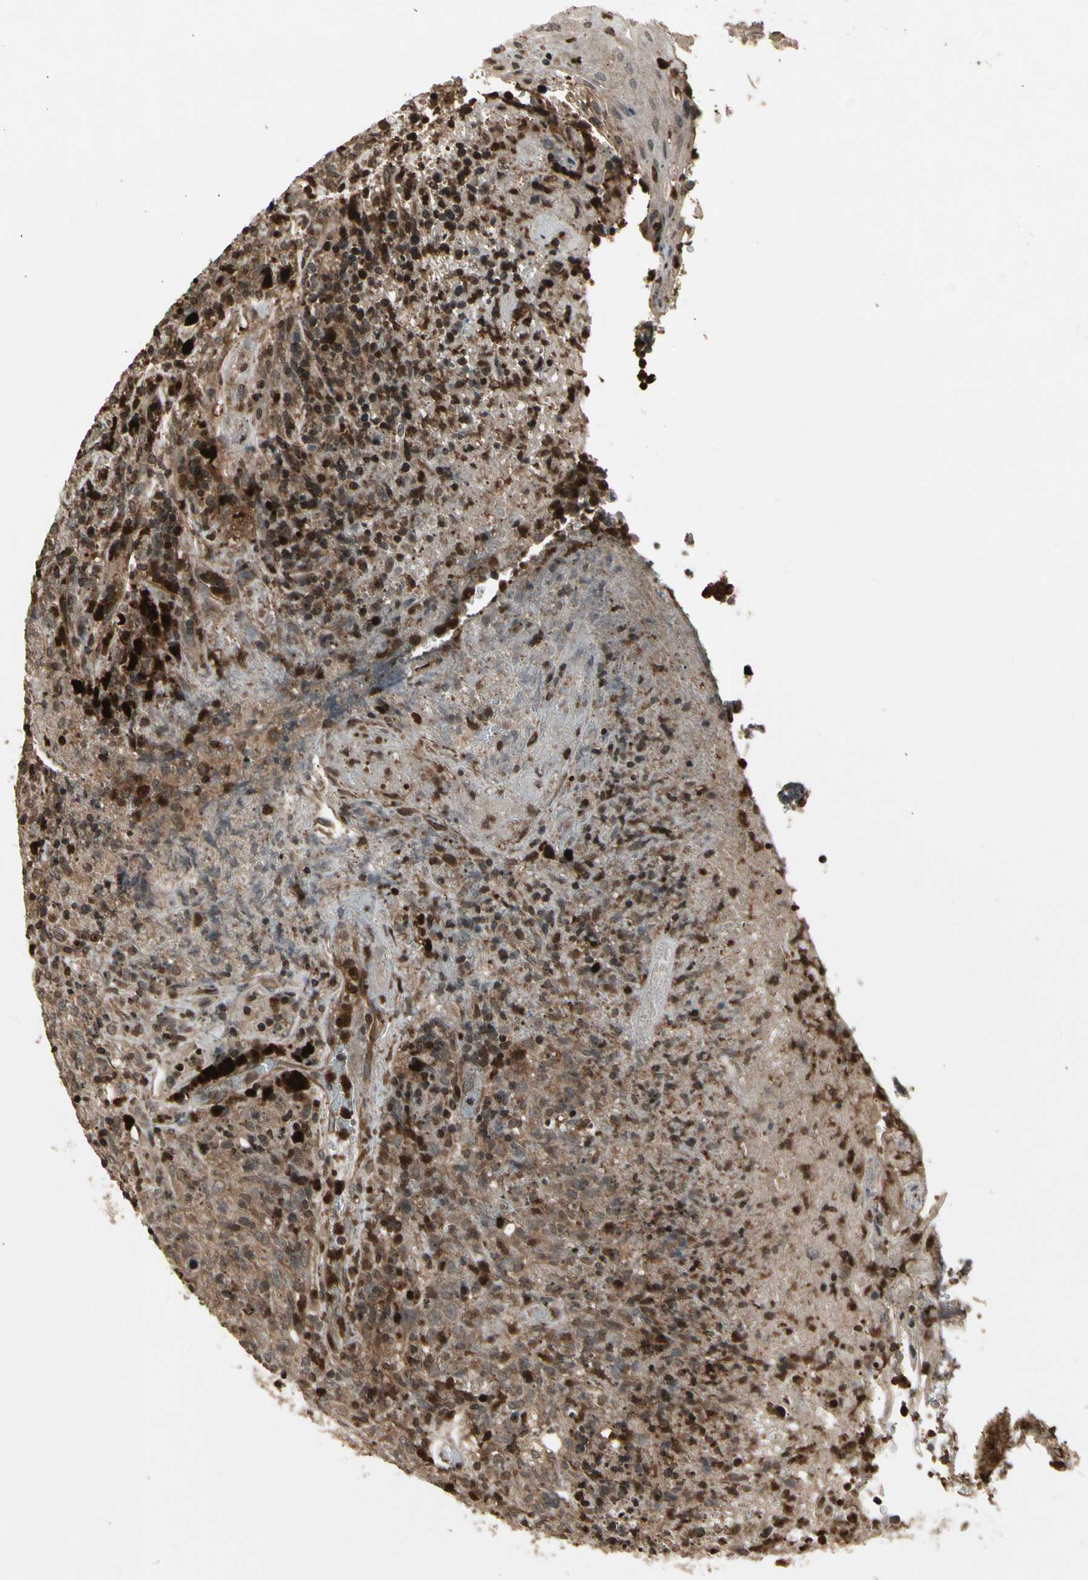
{"staining": {"intensity": "moderate", "quantity": ">75%", "location": "cytoplasmic/membranous"}, "tissue": "lymphoma", "cell_type": "Tumor cells", "image_type": "cancer", "snomed": [{"axis": "morphology", "description": "Malignant lymphoma, non-Hodgkin's type, High grade"}, {"axis": "topography", "description": "Tonsil"}], "caption": "Immunohistochemical staining of human lymphoma demonstrates medium levels of moderate cytoplasmic/membranous protein expression in approximately >75% of tumor cells.", "gene": "GLRX", "patient": {"sex": "female", "age": 36}}